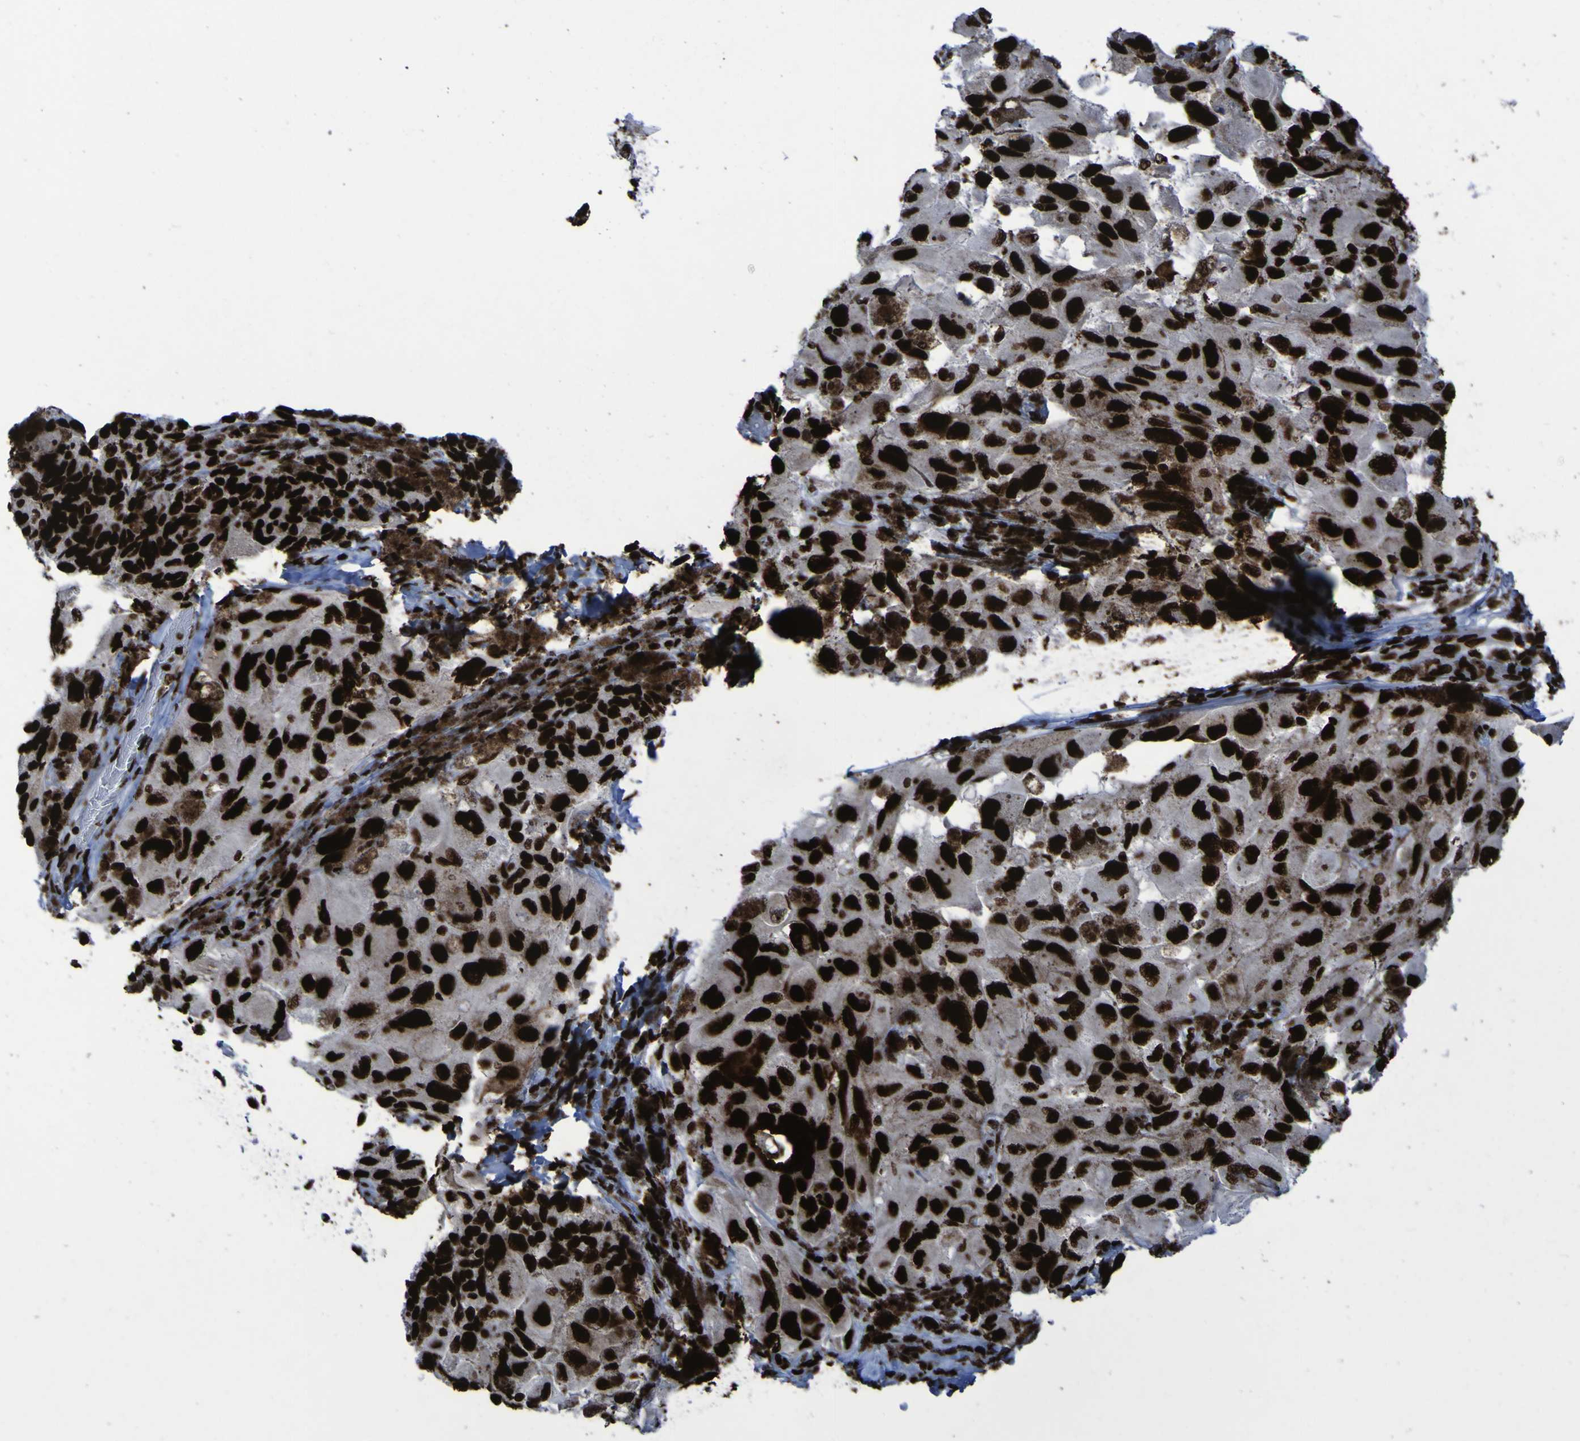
{"staining": {"intensity": "strong", "quantity": ">75%", "location": "nuclear"}, "tissue": "melanoma", "cell_type": "Tumor cells", "image_type": "cancer", "snomed": [{"axis": "morphology", "description": "Malignant melanoma, NOS"}, {"axis": "topography", "description": "Skin"}], "caption": "Malignant melanoma tissue demonstrates strong nuclear expression in about >75% of tumor cells, visualized by immunohistochemistry.", "gene": "NPM1", "patient": {"sex": "female", "age": 73}}